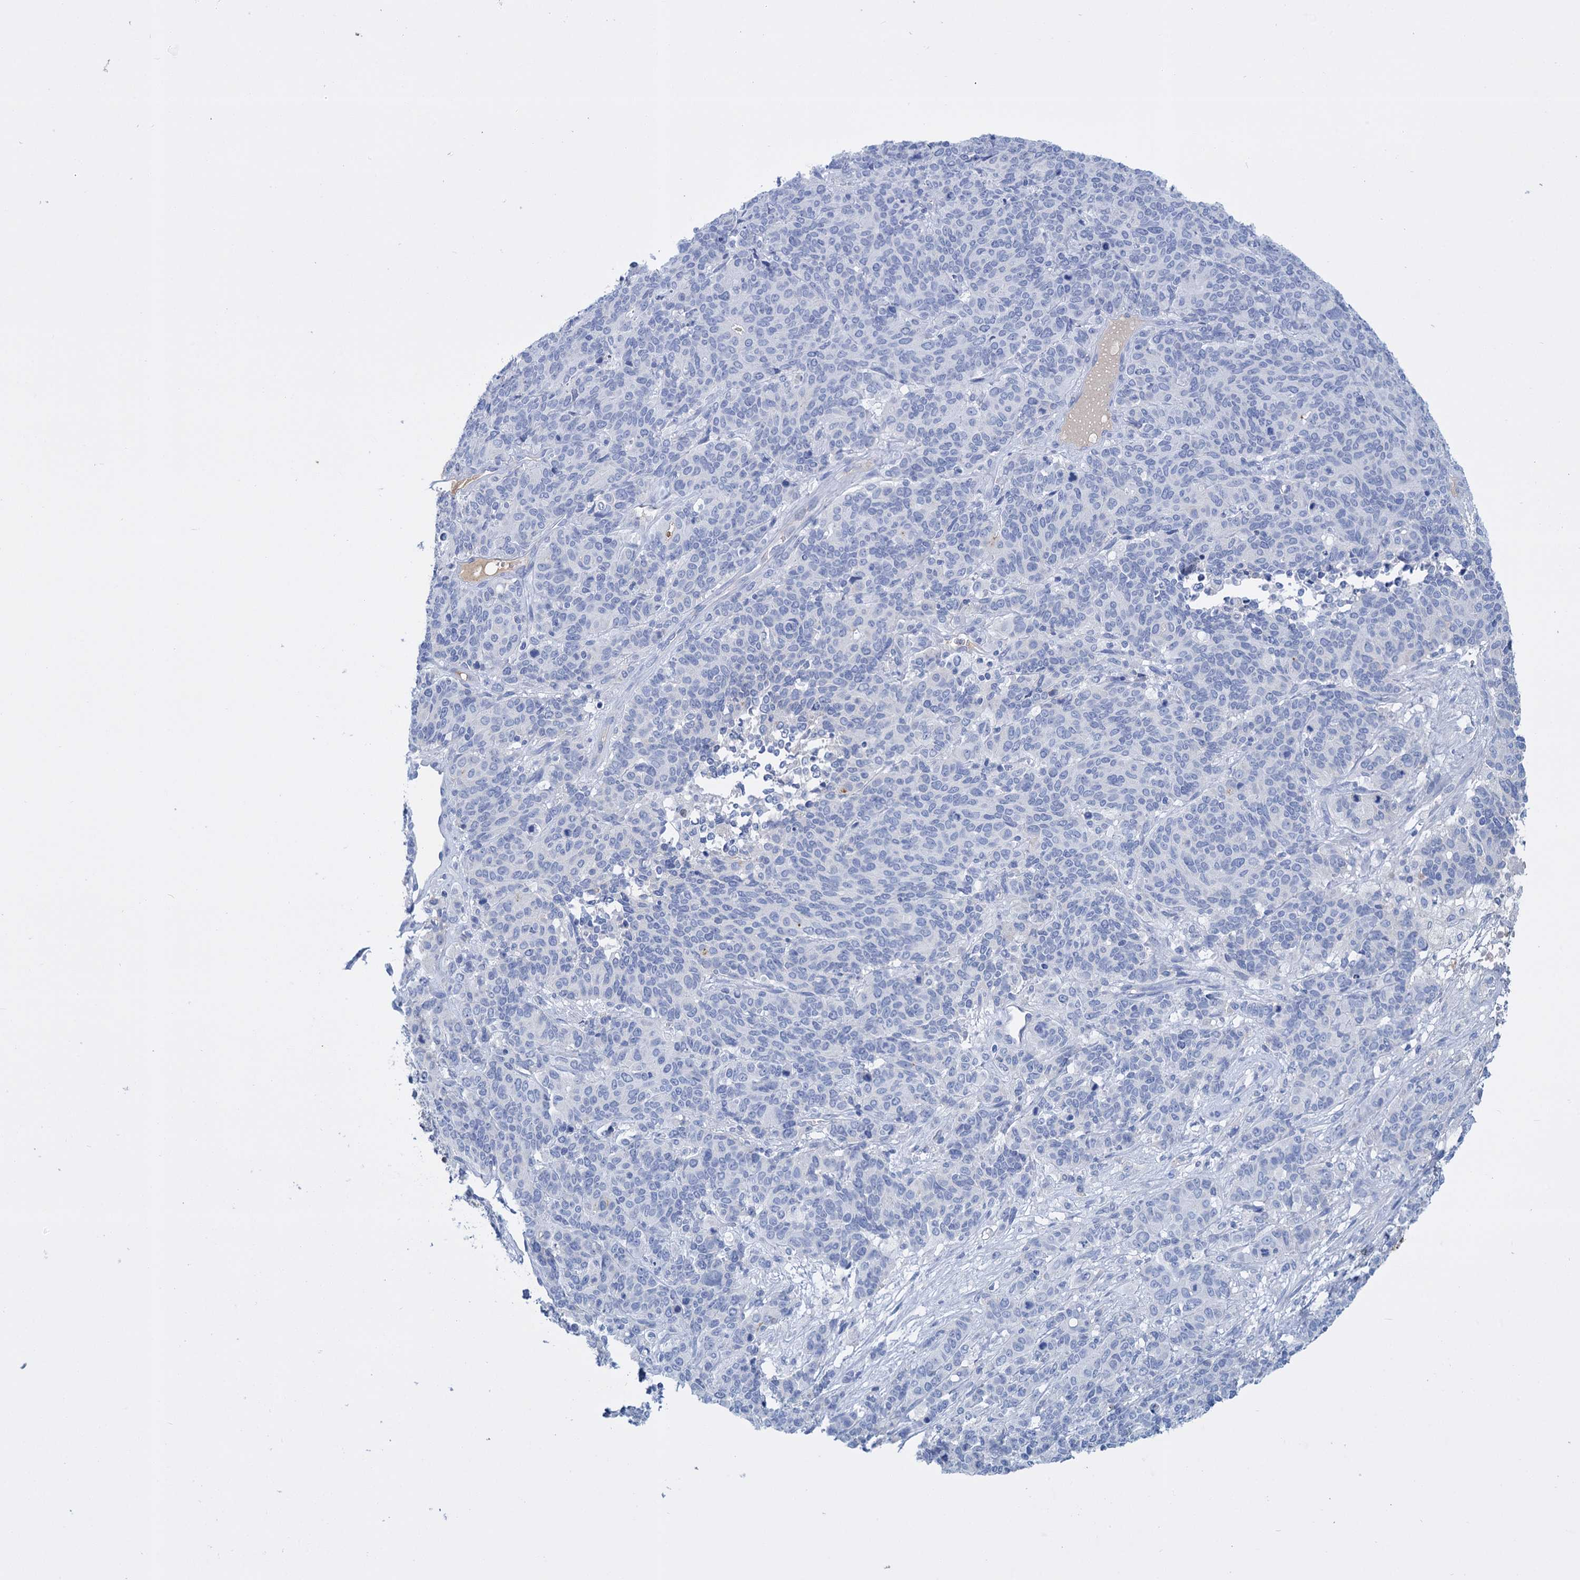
{"staining": {"intensity": "negative", "quantity": "none", "location": "none"}, "tissue": "cervical cancer", "cell_type": "Tumor cells", "image_type": "cancer", "snomed": [{"axis": "morphology", "description": "Squamous cell carcinoma, NOS"}, {"axis": "topography", "description": "Cervix"}], "caption": "Immunohistochemical staining of squamous cell carcinoma (cervical) exhibits no significant expression in tumor cells.", "gene": "FBXW12", "patient": {"sex": "female", "age": 60}}